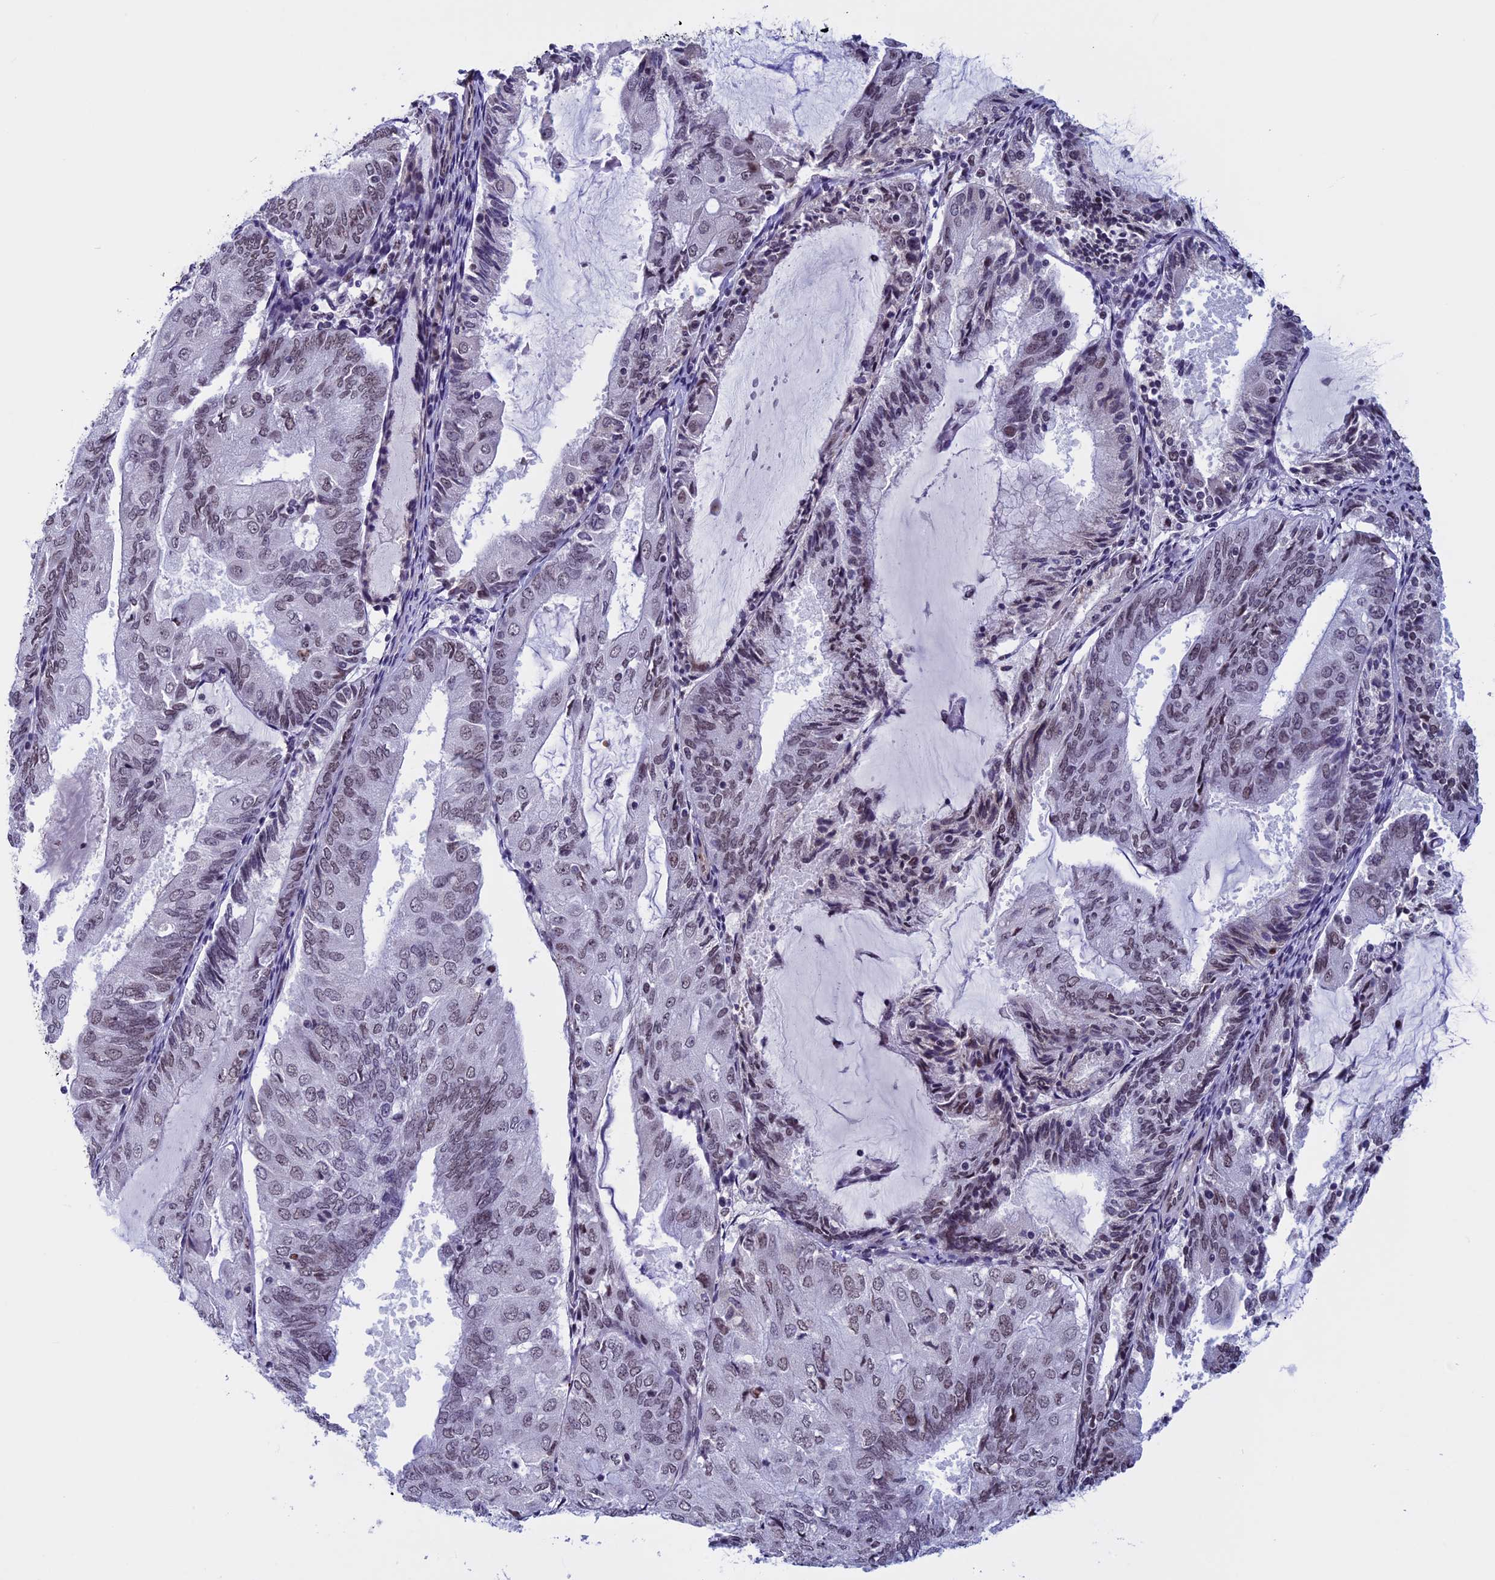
{"staining": {"intensity": "weak", "quantity": "25%-75%", "location": "nuclear"}, "tissue": "endometrial cancer", "cell_type": "Tumor cells", "image_type": "cancer", "snomed": [{"axis": "morphology", "description": "Adenocarcinoma, NOS"}, {"axis": "topography", "description": "Endometrium"}], "caption": "A brown stain labels weak nuclear positivity of a protein in human endometrial adenocarcinoma tumor cells.", "gene": "NIPBL", "patient": {"sex": "female", "age": 81}}